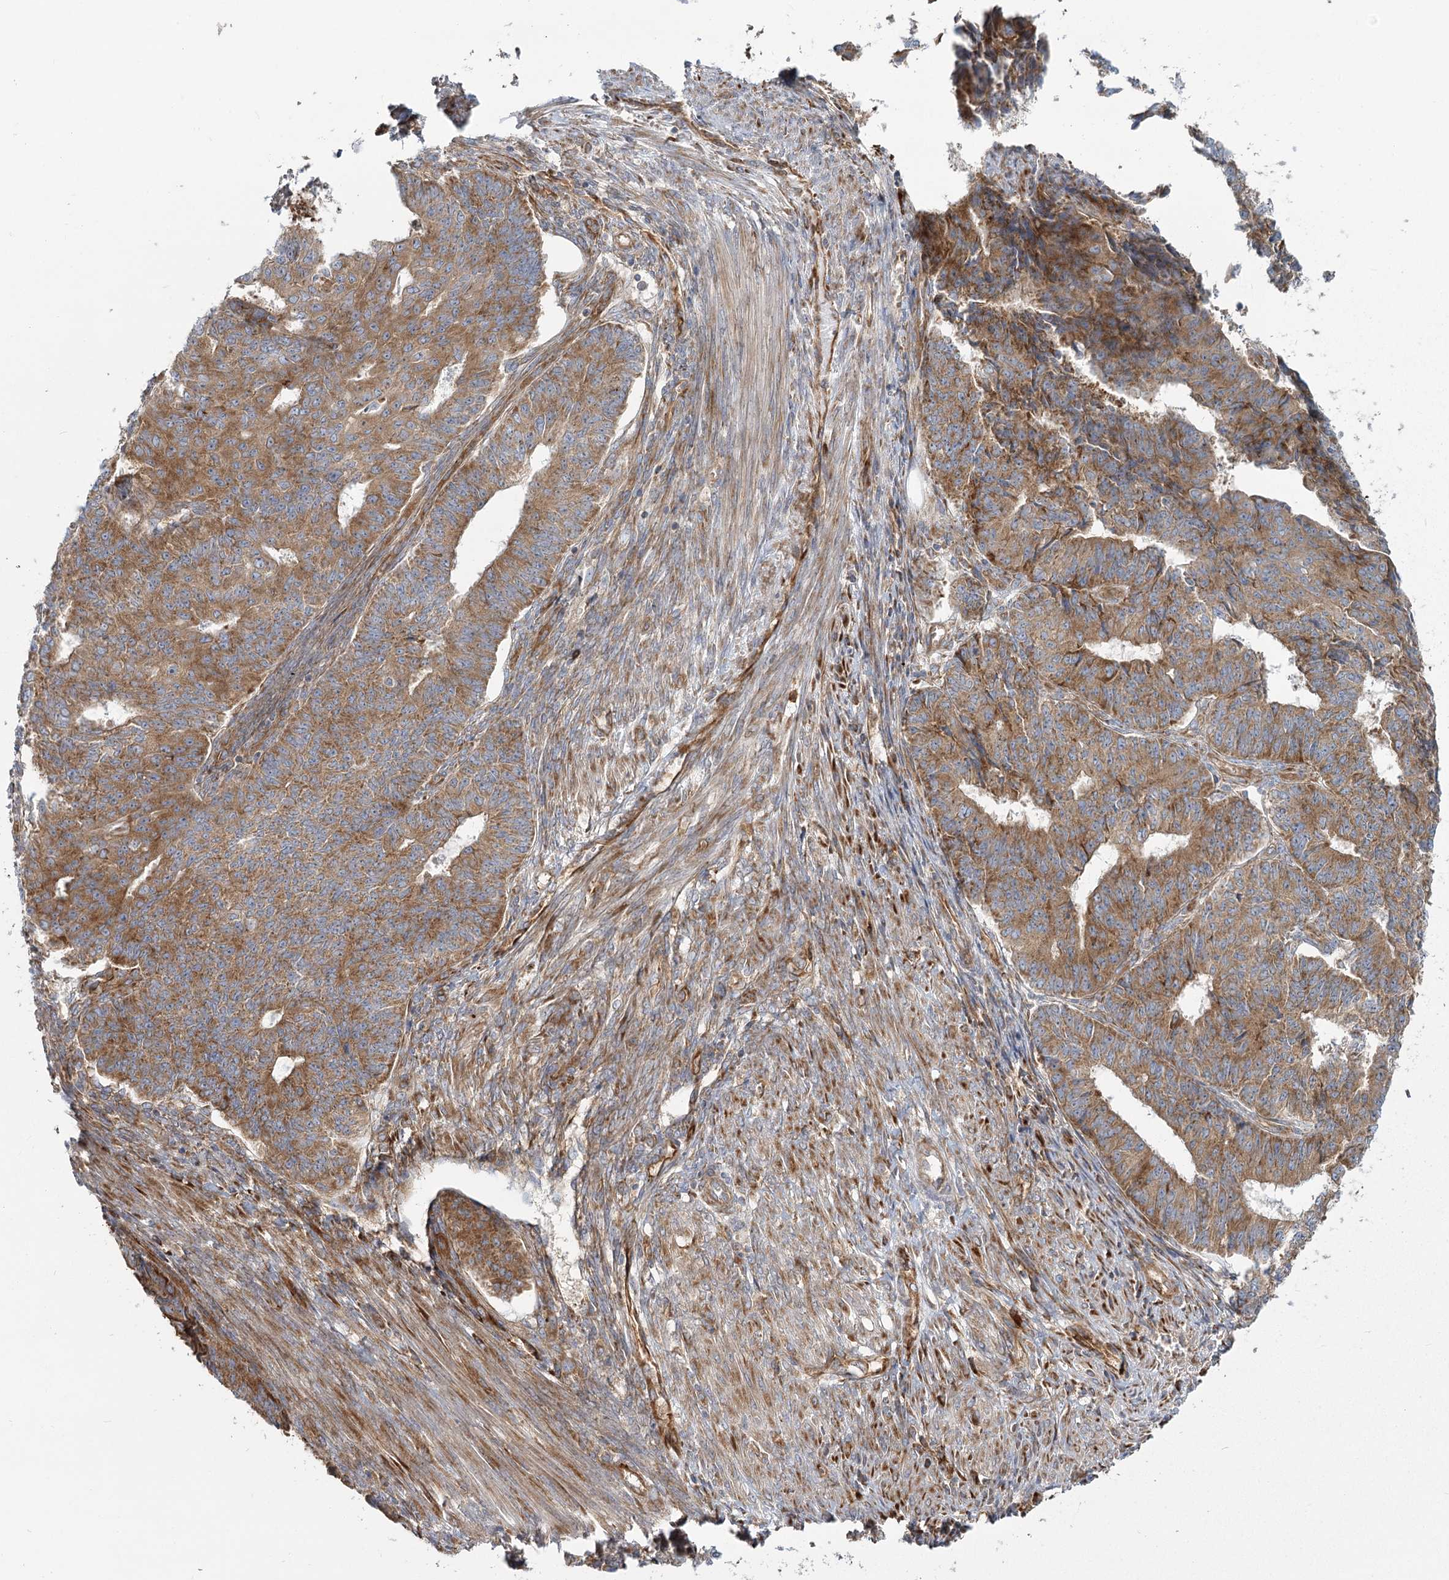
{"staining": {"intensity": "moderate", "quantity": ">75%", "location": "cytoplasmic/membranous"}, "tissue": "endometrial cancer", "cell_type": "Tumor cells", "image_type": "cancer", "snomed": [{"axis": "morphology", "description": "Adenocarcinoma, NOS"}, {"axis": "topography", "description": "Endometrium"}], "caption": "Endometrial cancer (adenocarcinoma) stained for a protein displays moderate cytoplasmic/membranous positivity in tumor cells. (Stains: DAB in brown, nuclei in blue, Microscopy: brightfield microscopy at high magnification).", "gene": "HARS2", "patient": {"sex": "female", "age": 32}}